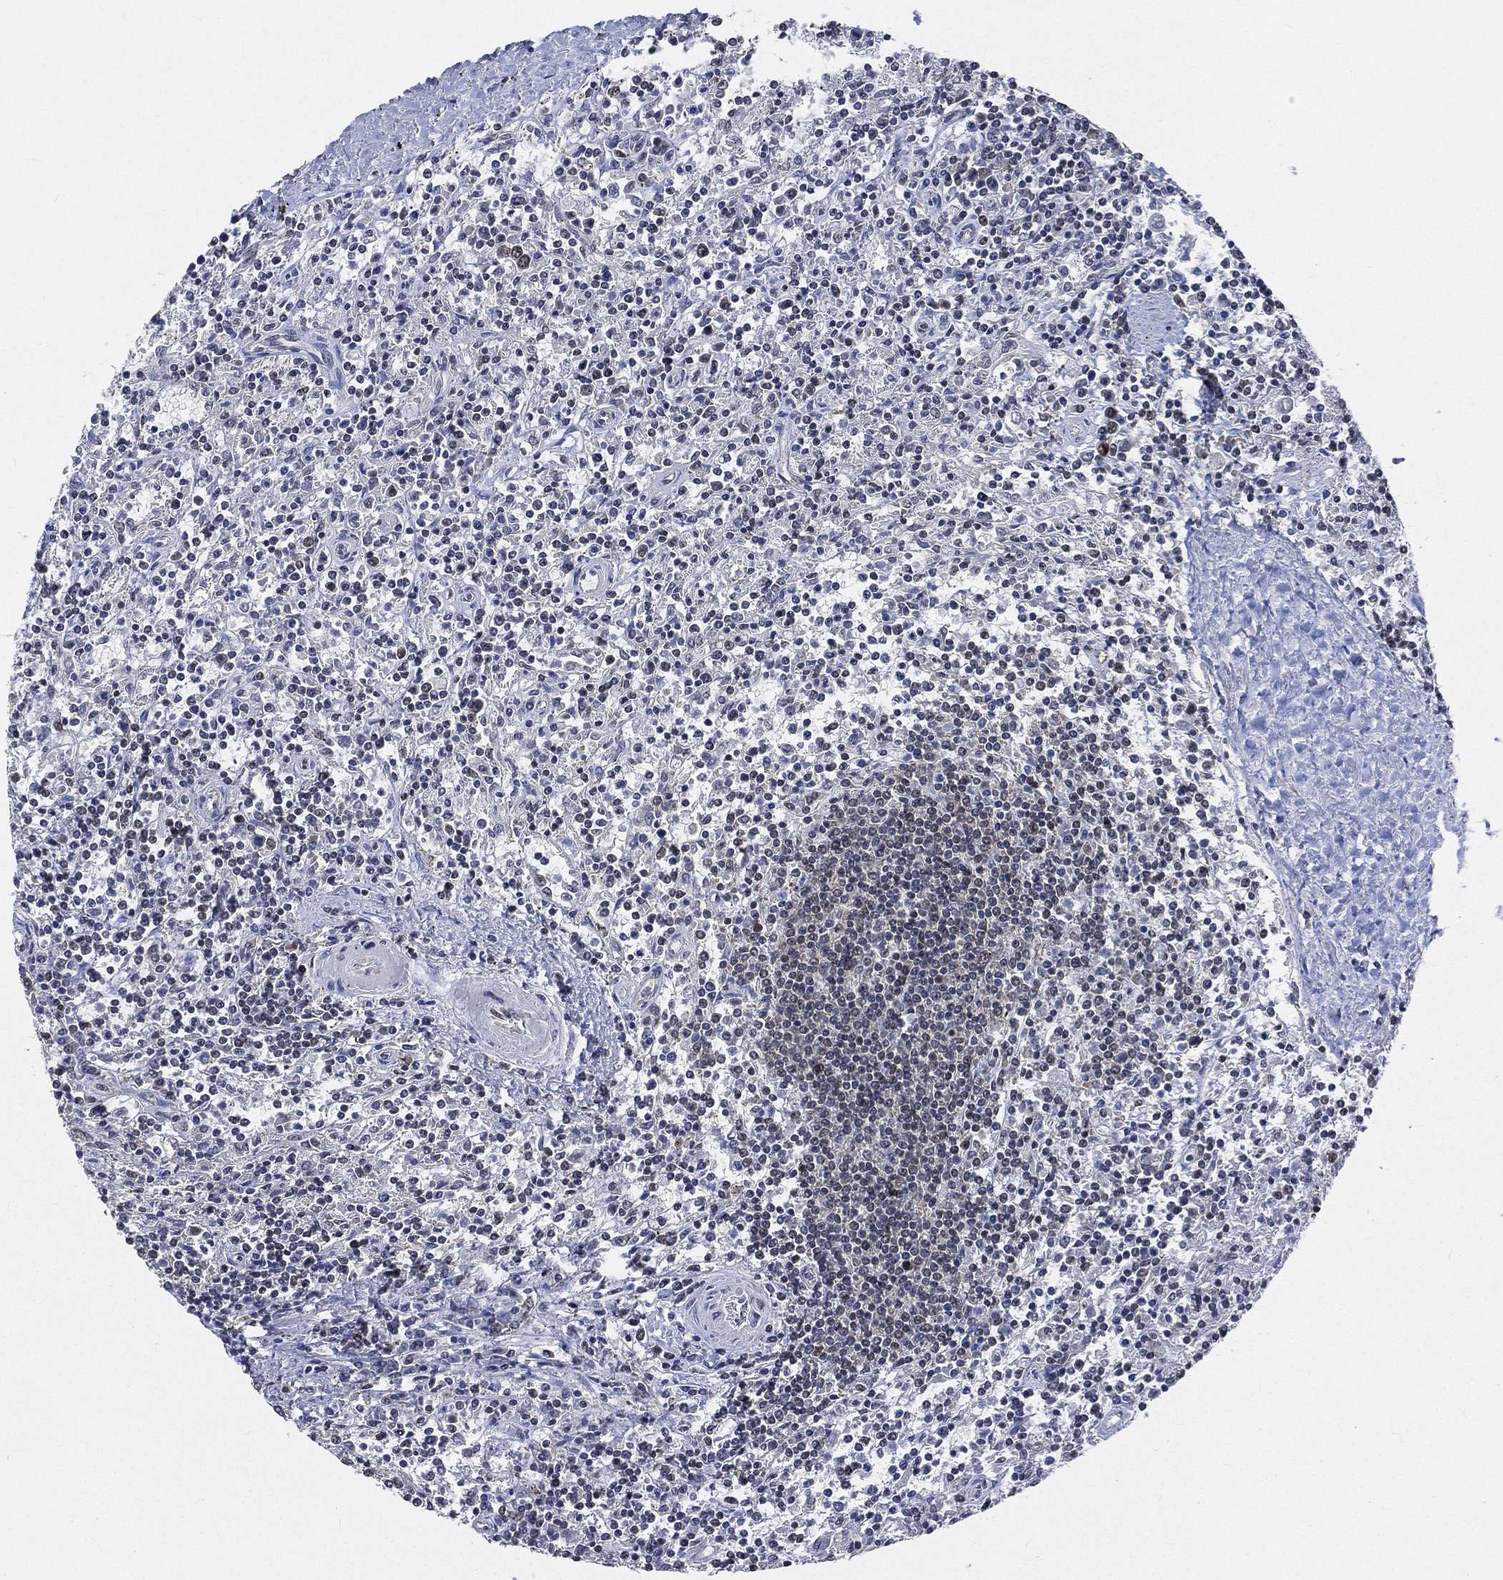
{"staining": {"intensity": "negative", "quantity": "none", "location": "none"}, "tissue": "lymphoma", "cell_type": "Tumor cells", "image_type": "cancer", "snomed": [{"axis": "morphology", "description": "Malignant lymphoma, non-Hodgkin's type, Low grade"}, {"axis": "topography", "description": "Spleen"}], "caption": "Tumor cells are negative for protein expression in human malignant lymphoma, non-Hodgkin's type (low-grade).", "gene": "RSRC2", "patient": {"sex": "male", "age": 62}}